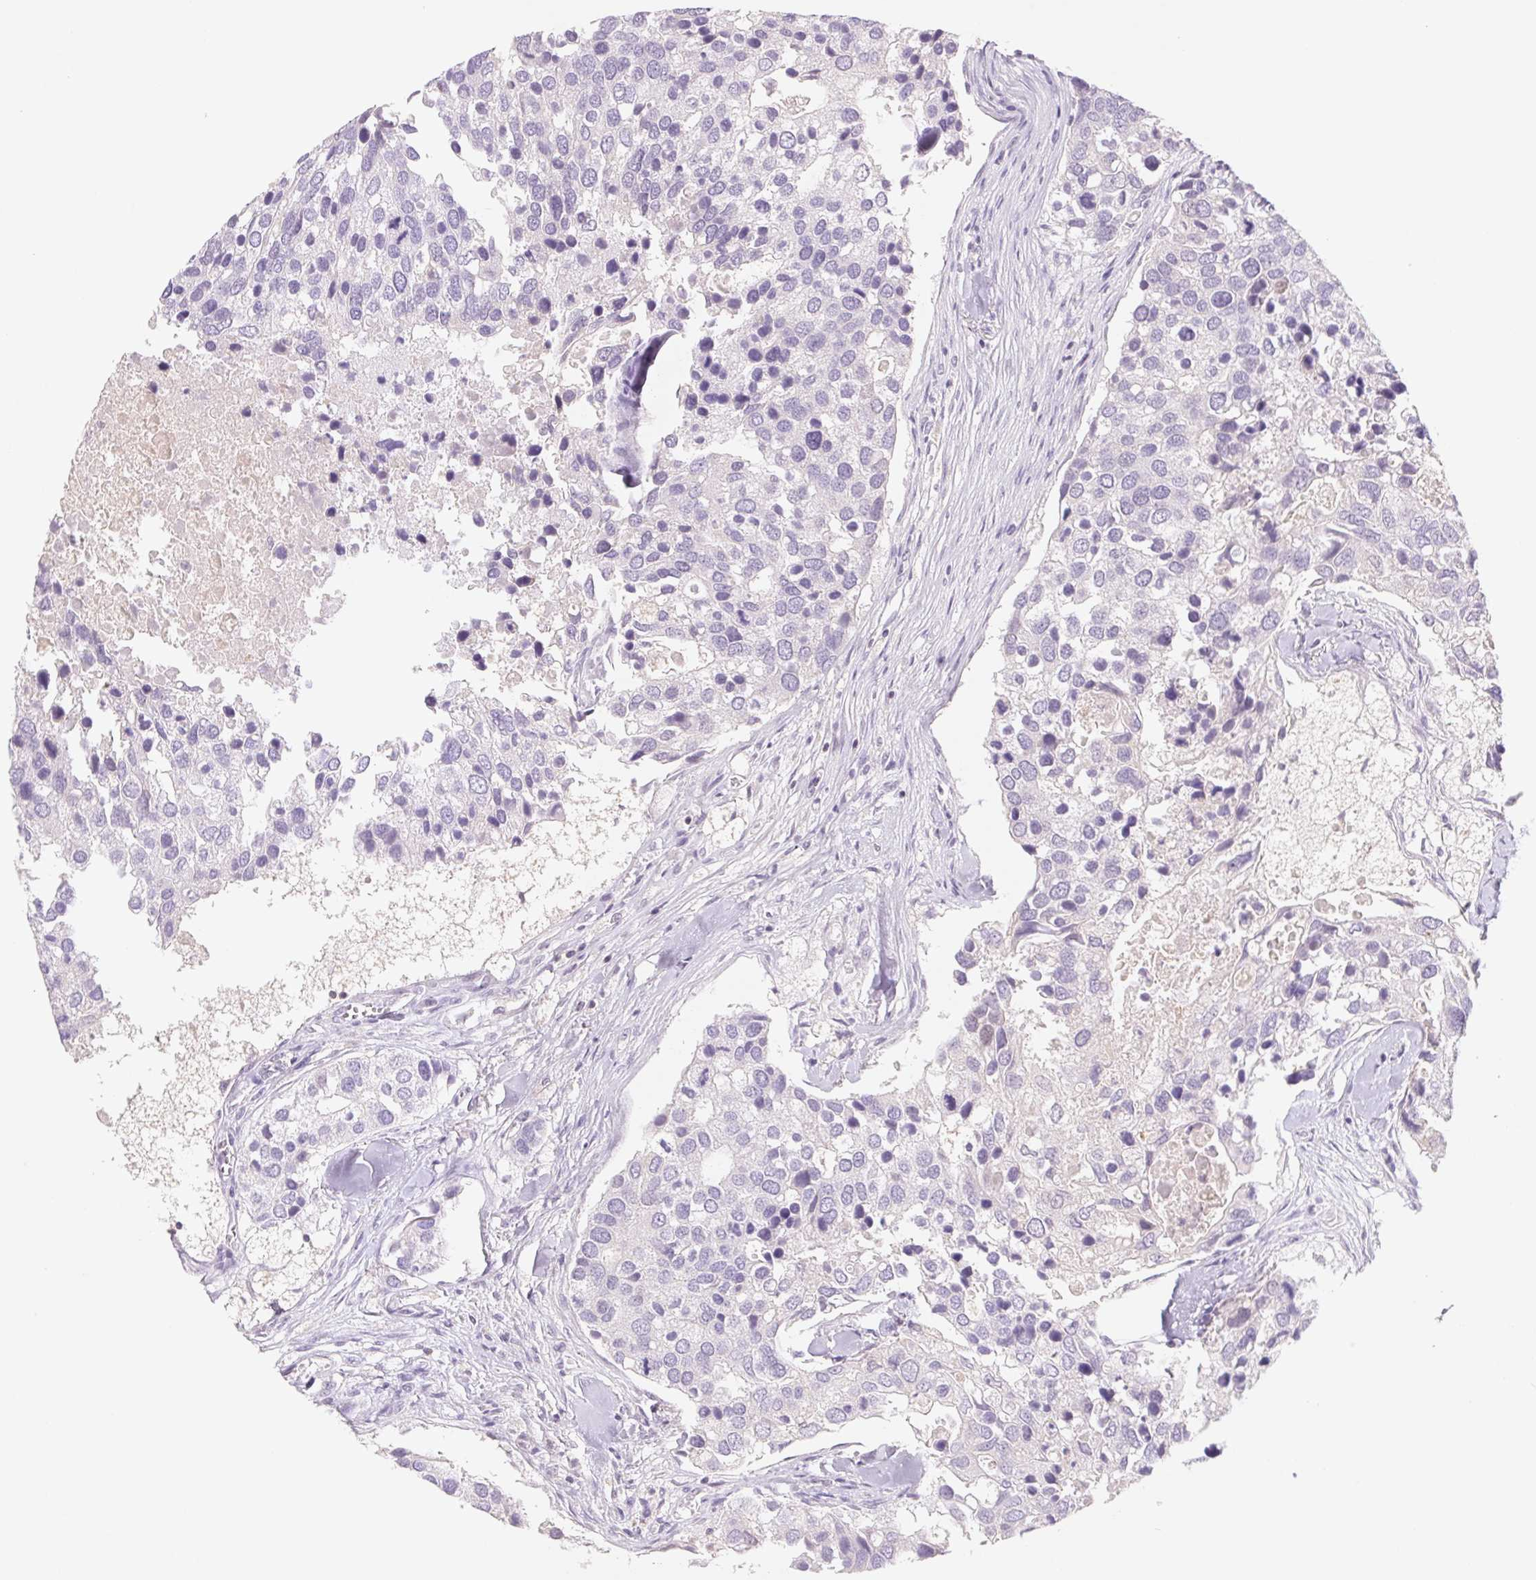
{"staining": {"intensity": "negative", "quantity": "none", "location": "none"}, "tissue": "breast cancer", "cell_type": "Tumor cells", "image_type": "cancer", "snomed": [{"axis": "morphology", "description": "Duct carcinoma"}, {"axis": "topography", "description": "Breast"}], "caption": "An IHC histopathology image of invasive ductal carcinoma (breast) is shown. There is no staining in tumor cells of invasive ductal carcinoma (breast).", "gene": "KIF26A", "patient": {"sex": "female", "age": 83}}